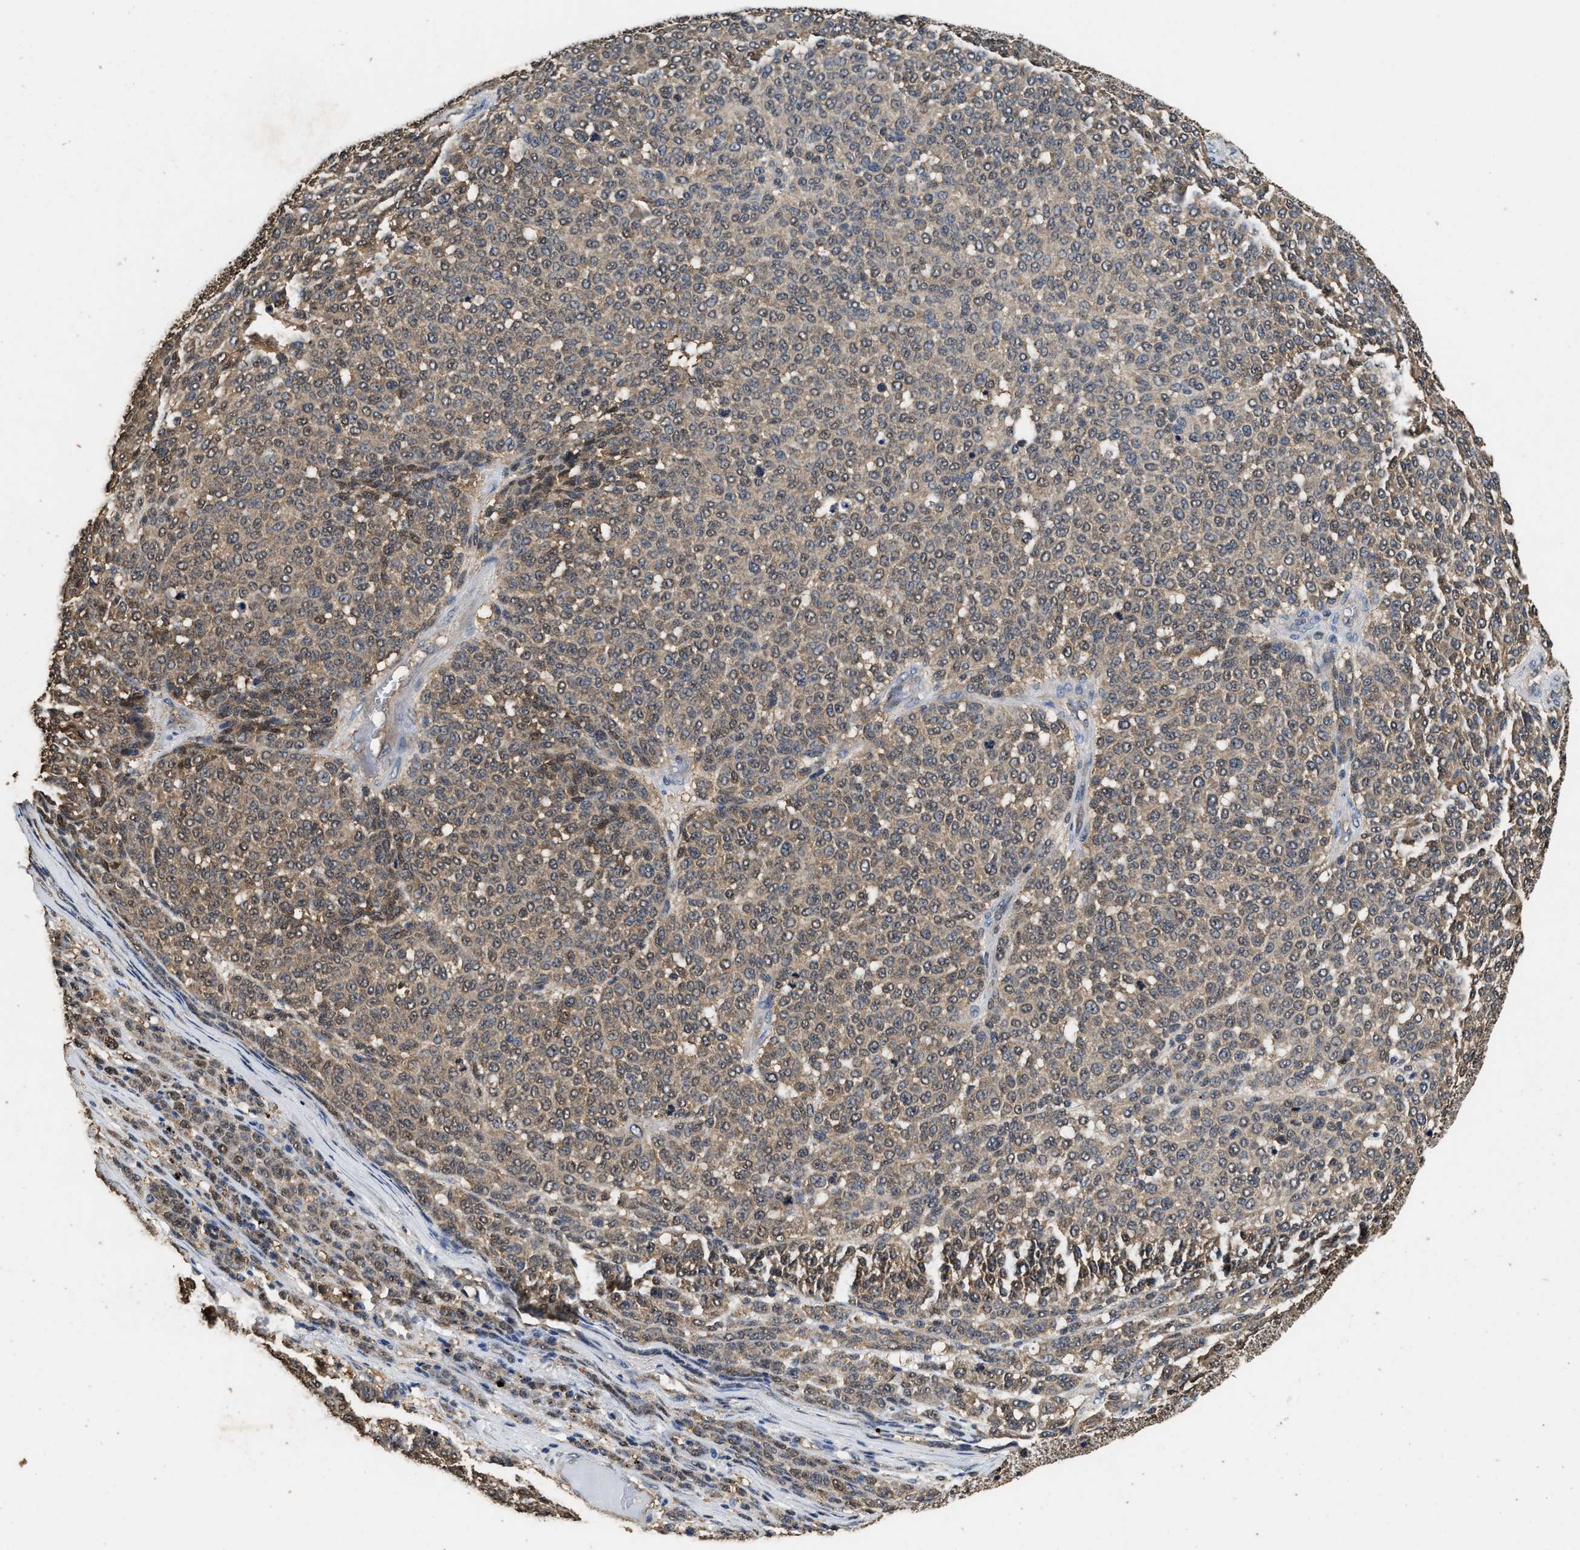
{"staining": {"intensity": "weak", "quantity": ">75%", "location": "cytoplasmic/membranous,nuclear"}, "tissue": "melanoma", "cell_type": "Tumor cells", "image_type": "cancer", "snomed": [{"axis": "morphology", "description": "Malignant melanoma, NOS"}, {"axis": "topography", "description": "Skin"}], "caption": "Weak cytoplasmic/membranous and nuclear expression for a protein is present in about >75% of tumor cells of malignant melanoma using IHC.", "gene": "YWHAE", "patient": {"sex": "male", "age": 59}}